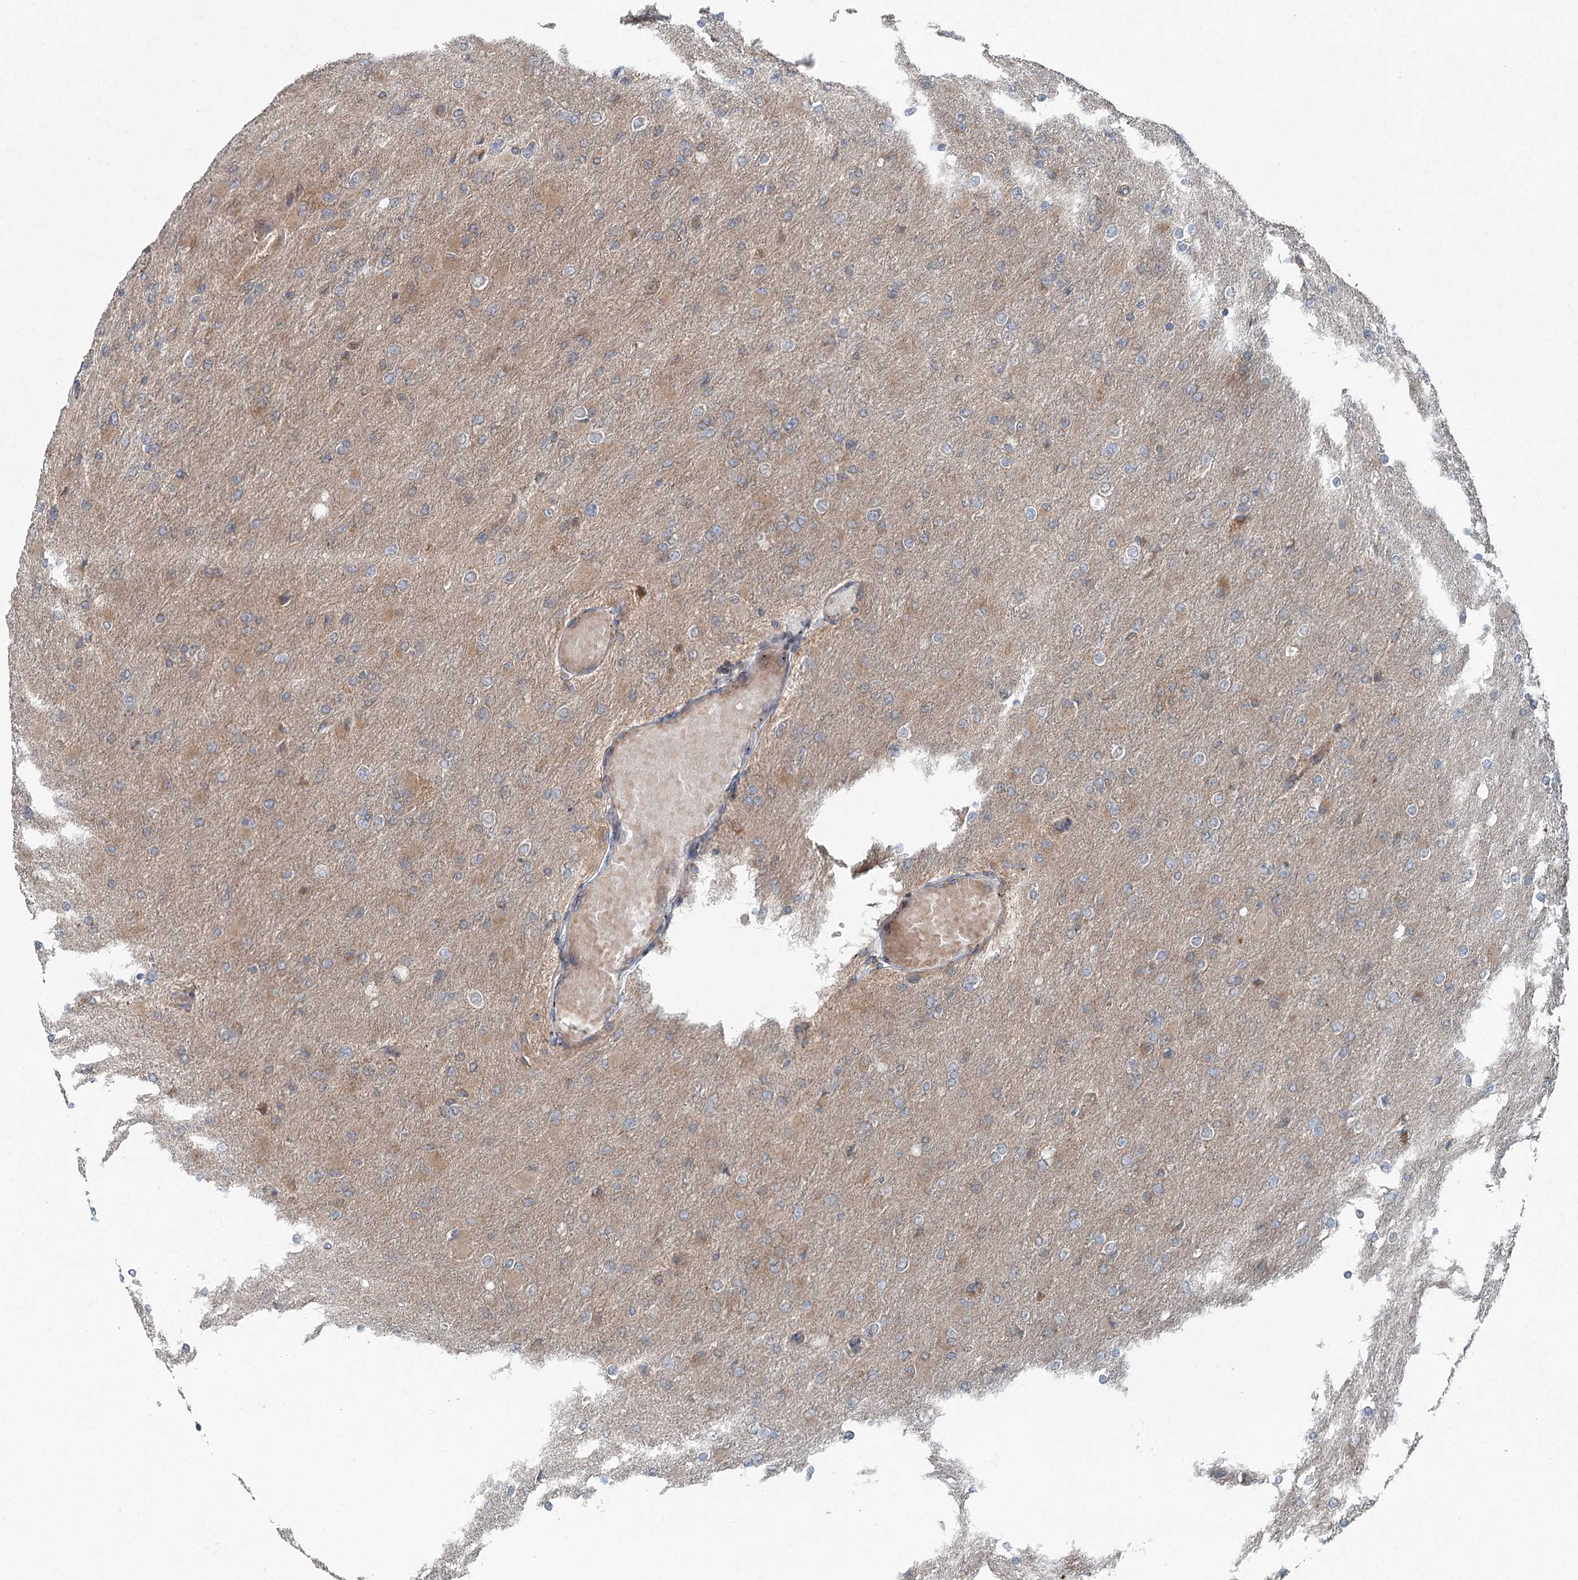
{"staining": {"intensity": "negative", "quantity": "none", "location": "none"}, "tissue": "glioma", "cell_type": "Tumor cells", "image_type": "cancer", "snomed": [{"axis": "morphology", "description": "Glioma, malignant, High grade"}, {"axis": "topography", "description": "Cerebral cortex"}], "caption": "Micrograph shows no protein positivity in tumor cells of malignant high-grade glioma tissue. (DAB IHC visualized using brightfield microscopy, high magnification).", "gene": "SKIC3", "patient": {"sex": "female", "age": 36}}